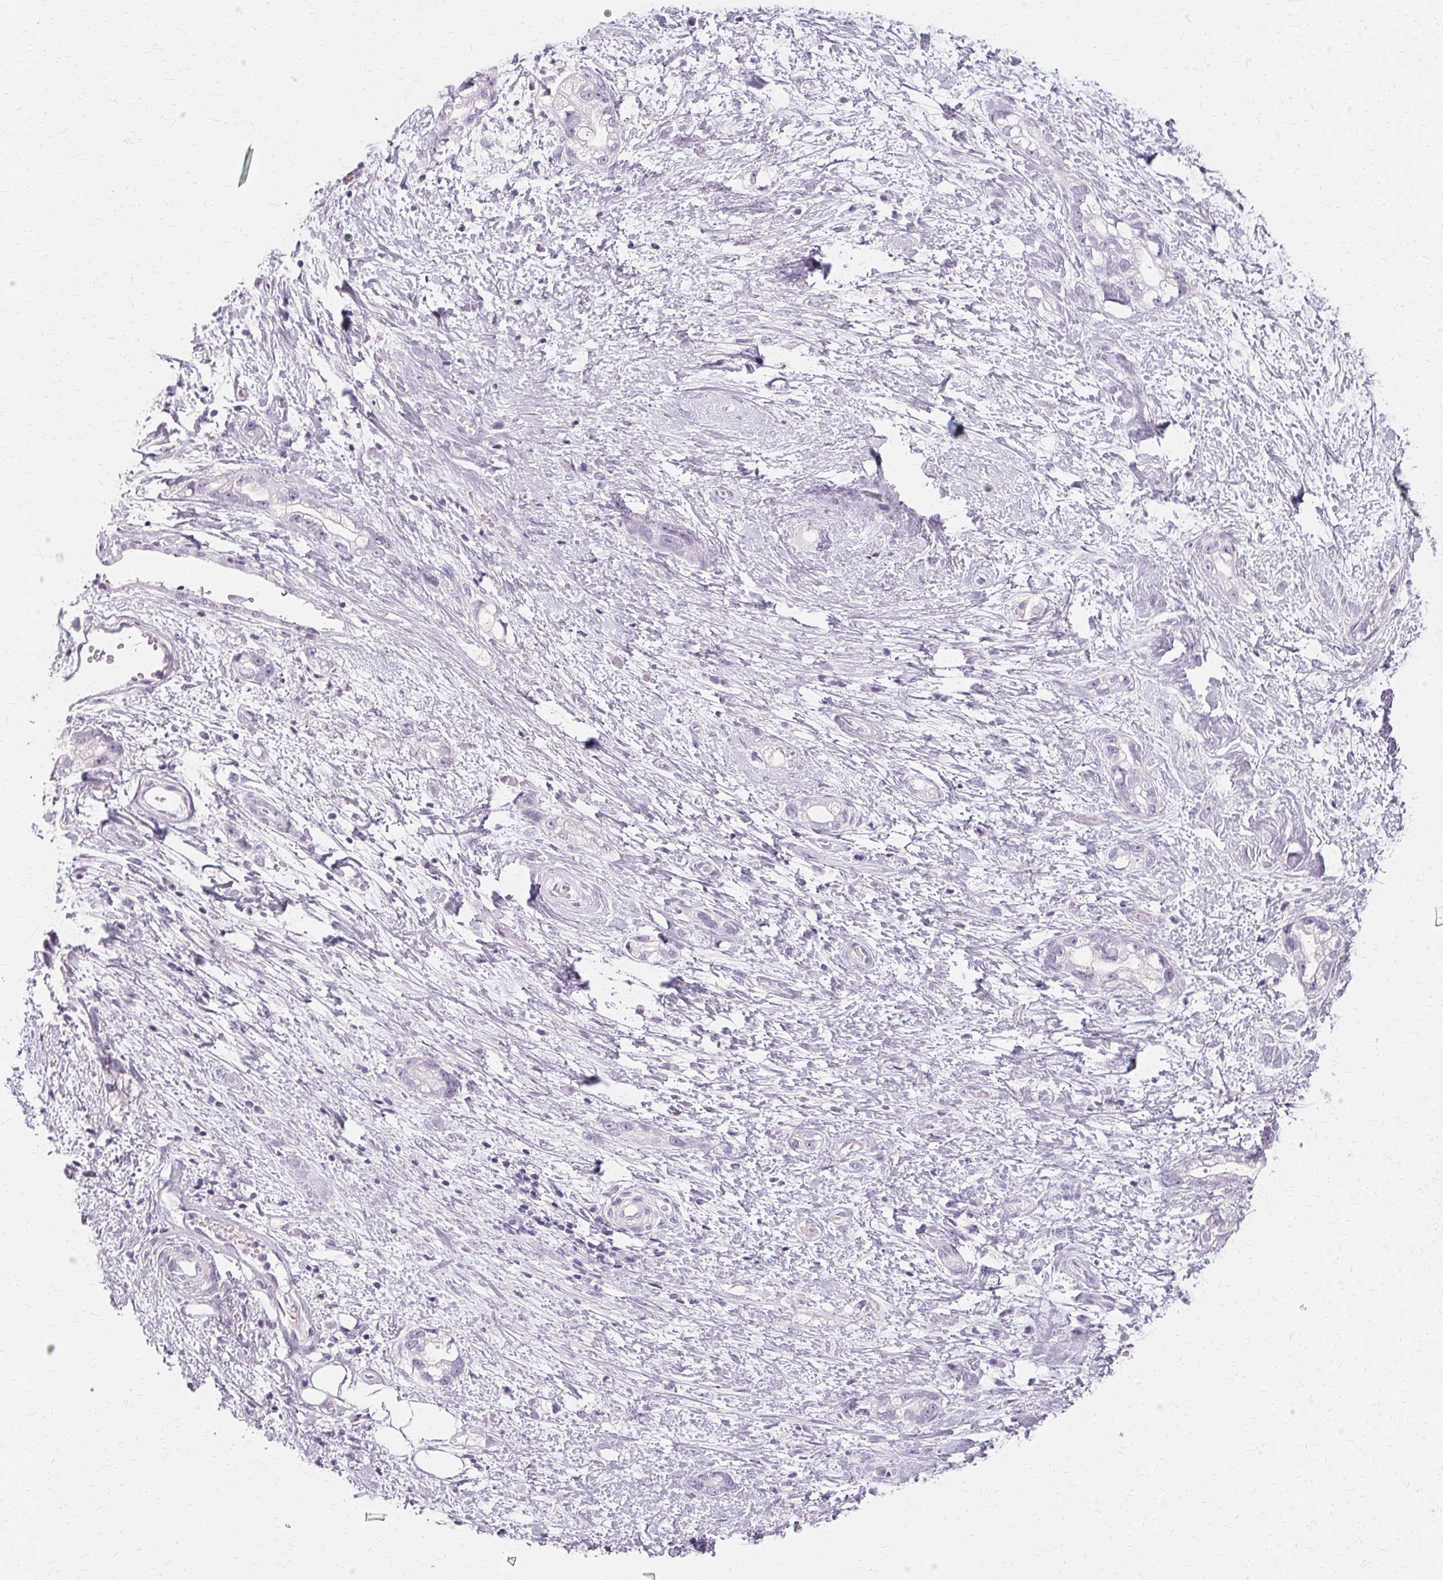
{"staining": {"intensity": "negative", "quantity": "none", "location": "none"}, "tissue": "stomach cancer", "cell_type": "Tumor cells", "image_type": "cancer", "snomed": [{"axis": "morphology", "description": "Adenocarcinoma, NOS"}, {"axis": "topography", "description": "Stomach"}], "caption": "Immunohistochemical staining of adenocarcinoma (stomach) displays no significant positivity in tumor cells.", "gene": "KRT6C", "patient": {"sex": "male", "age": 55}}